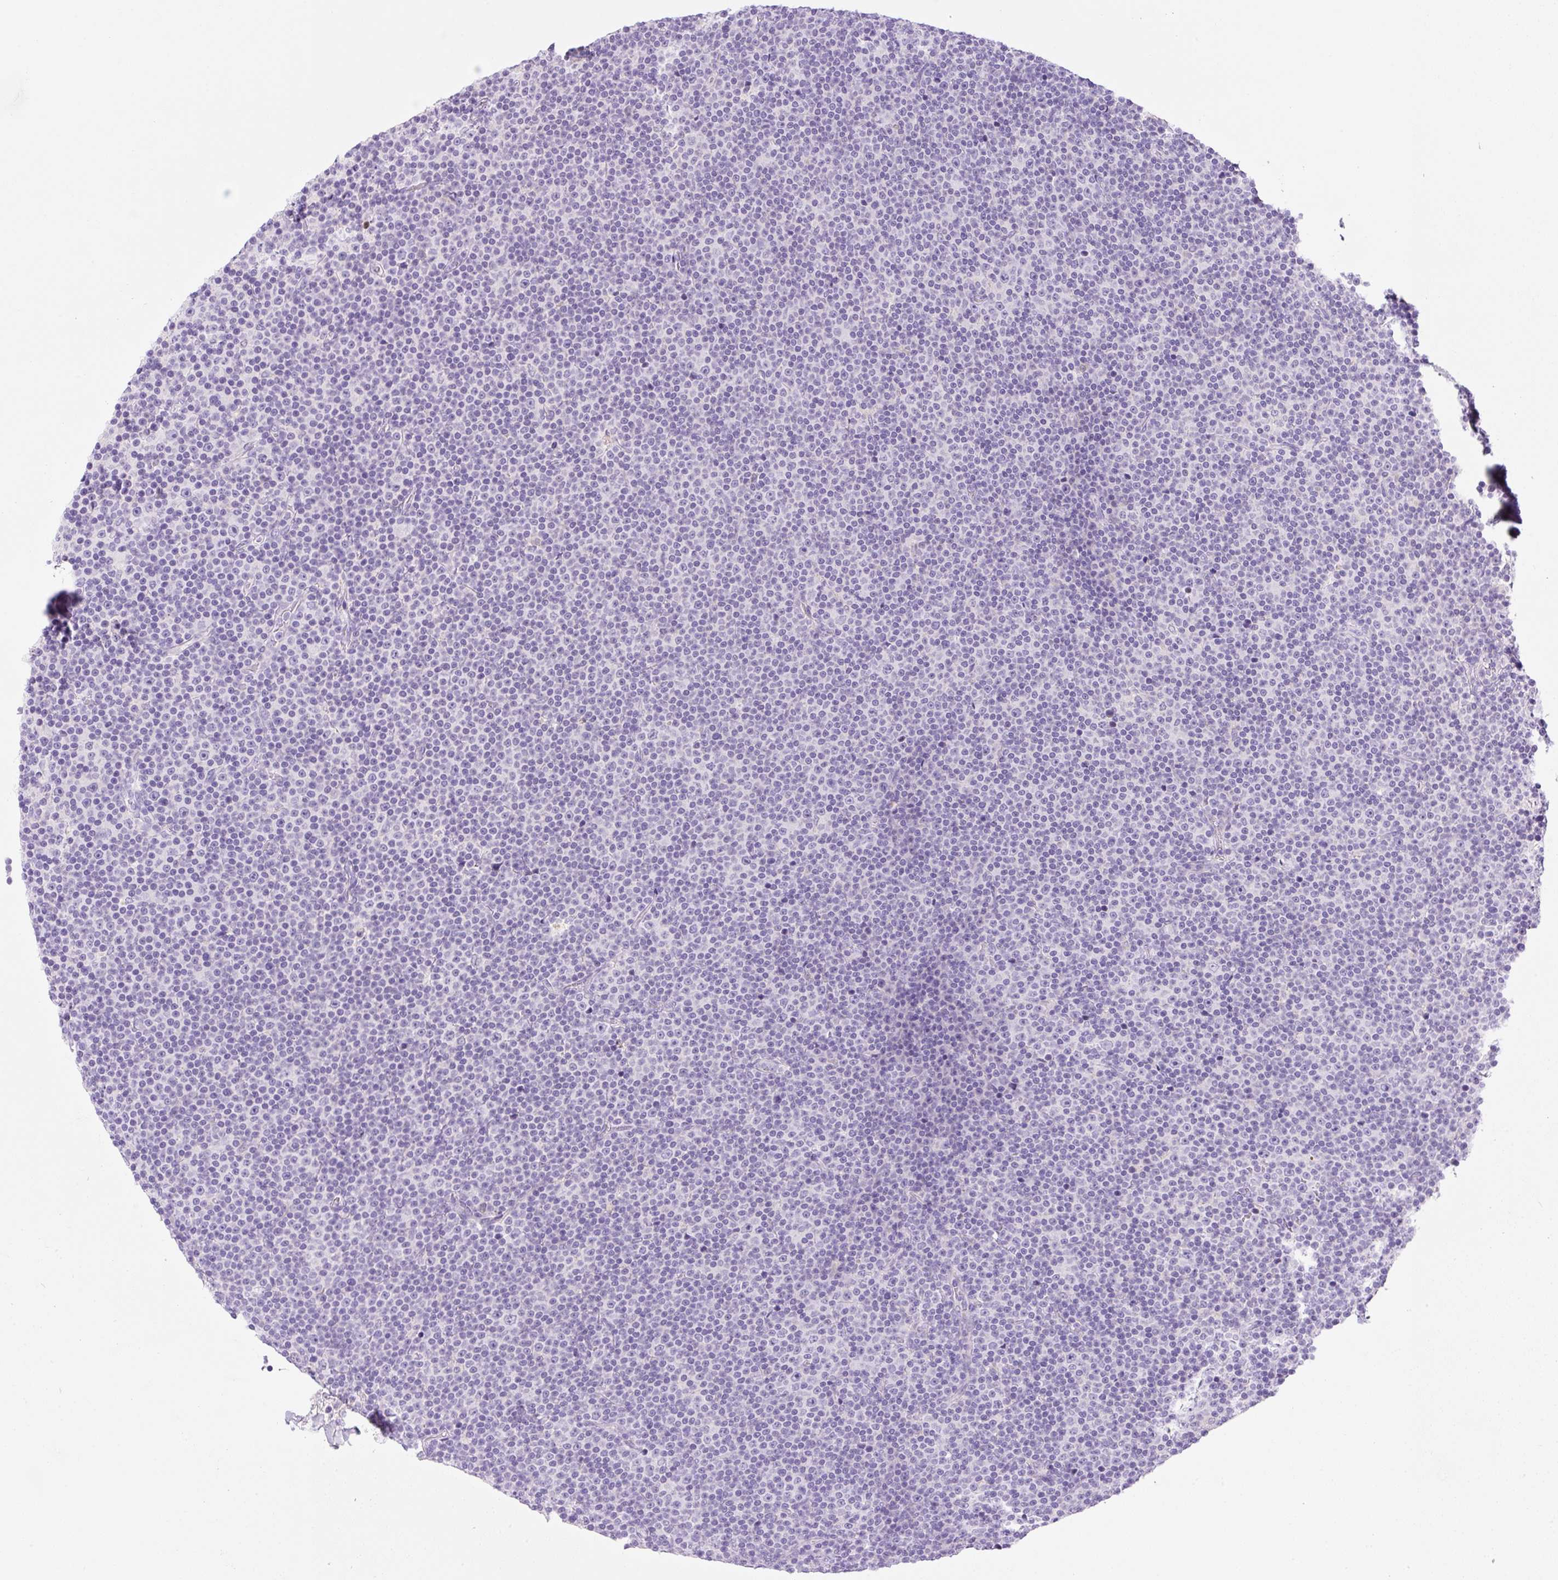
{"staining": {"intensity": "negative", "quantity": "none", "location": "none"}, "tissue": "lymphoma", "cell_type": "Tumor cells", "image_type": "cancer", "snomed": [{"axis": "morphology", "description": "Malignant lymphoma, non-Hodgkin's type, Low grade"}, {"axis": "topography", "description": "Lymph node"}], "caption": "This is an immunohistochemistry photomicrograph of human low-grade malignant lymphoma, non-Hodgkin's type. There is no staining in tumor cells.", "gene": "NDST3", "patient": {"sex": "female", "age": 67}}